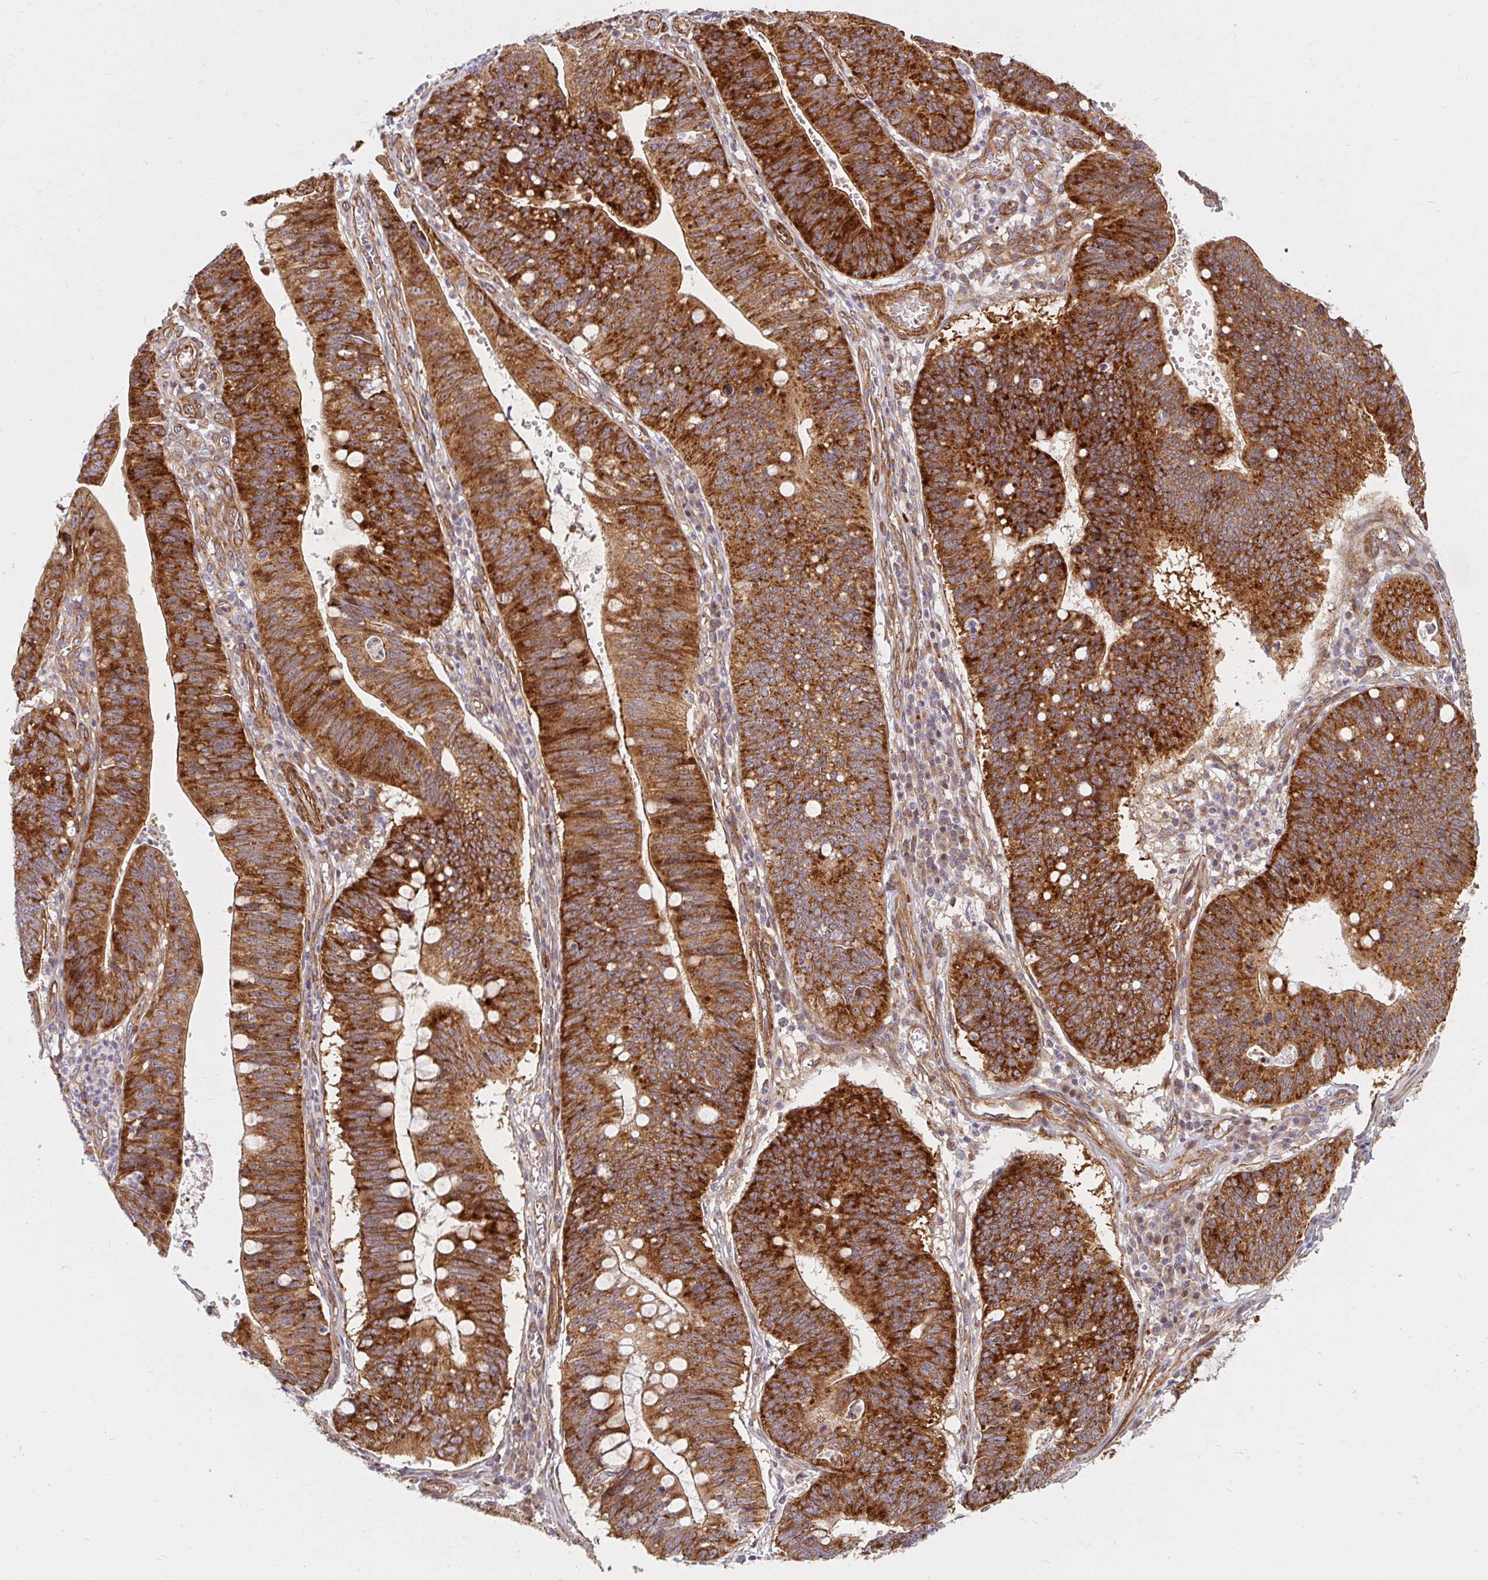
{"staining": {"intensity": "strong", "quantity": ">75%", "location": "cytoplasmic/membranous"}, "tissue": "stomach cancer", "cell_type": "Tumor cells", "image_type": "cancer", "snomed": [{"axis": "morphology", "description": "Adenocarcinoma, NOS"}, {"axis": "topography", "description": "Stomach"}], "caption": "Brown immunohistochemical staining in stomach adenocarcinoma exhibits strong cytoplasmic/membranous positivity in about >75% of tumor cells. The staining was performed using DAB to visualize the protein expression in brown, while the nuclei were stained in blue with hematoxylin (Magnification: 20x).", "gene": "BTF3", "patient": {"sex": "male", "age": 59}}